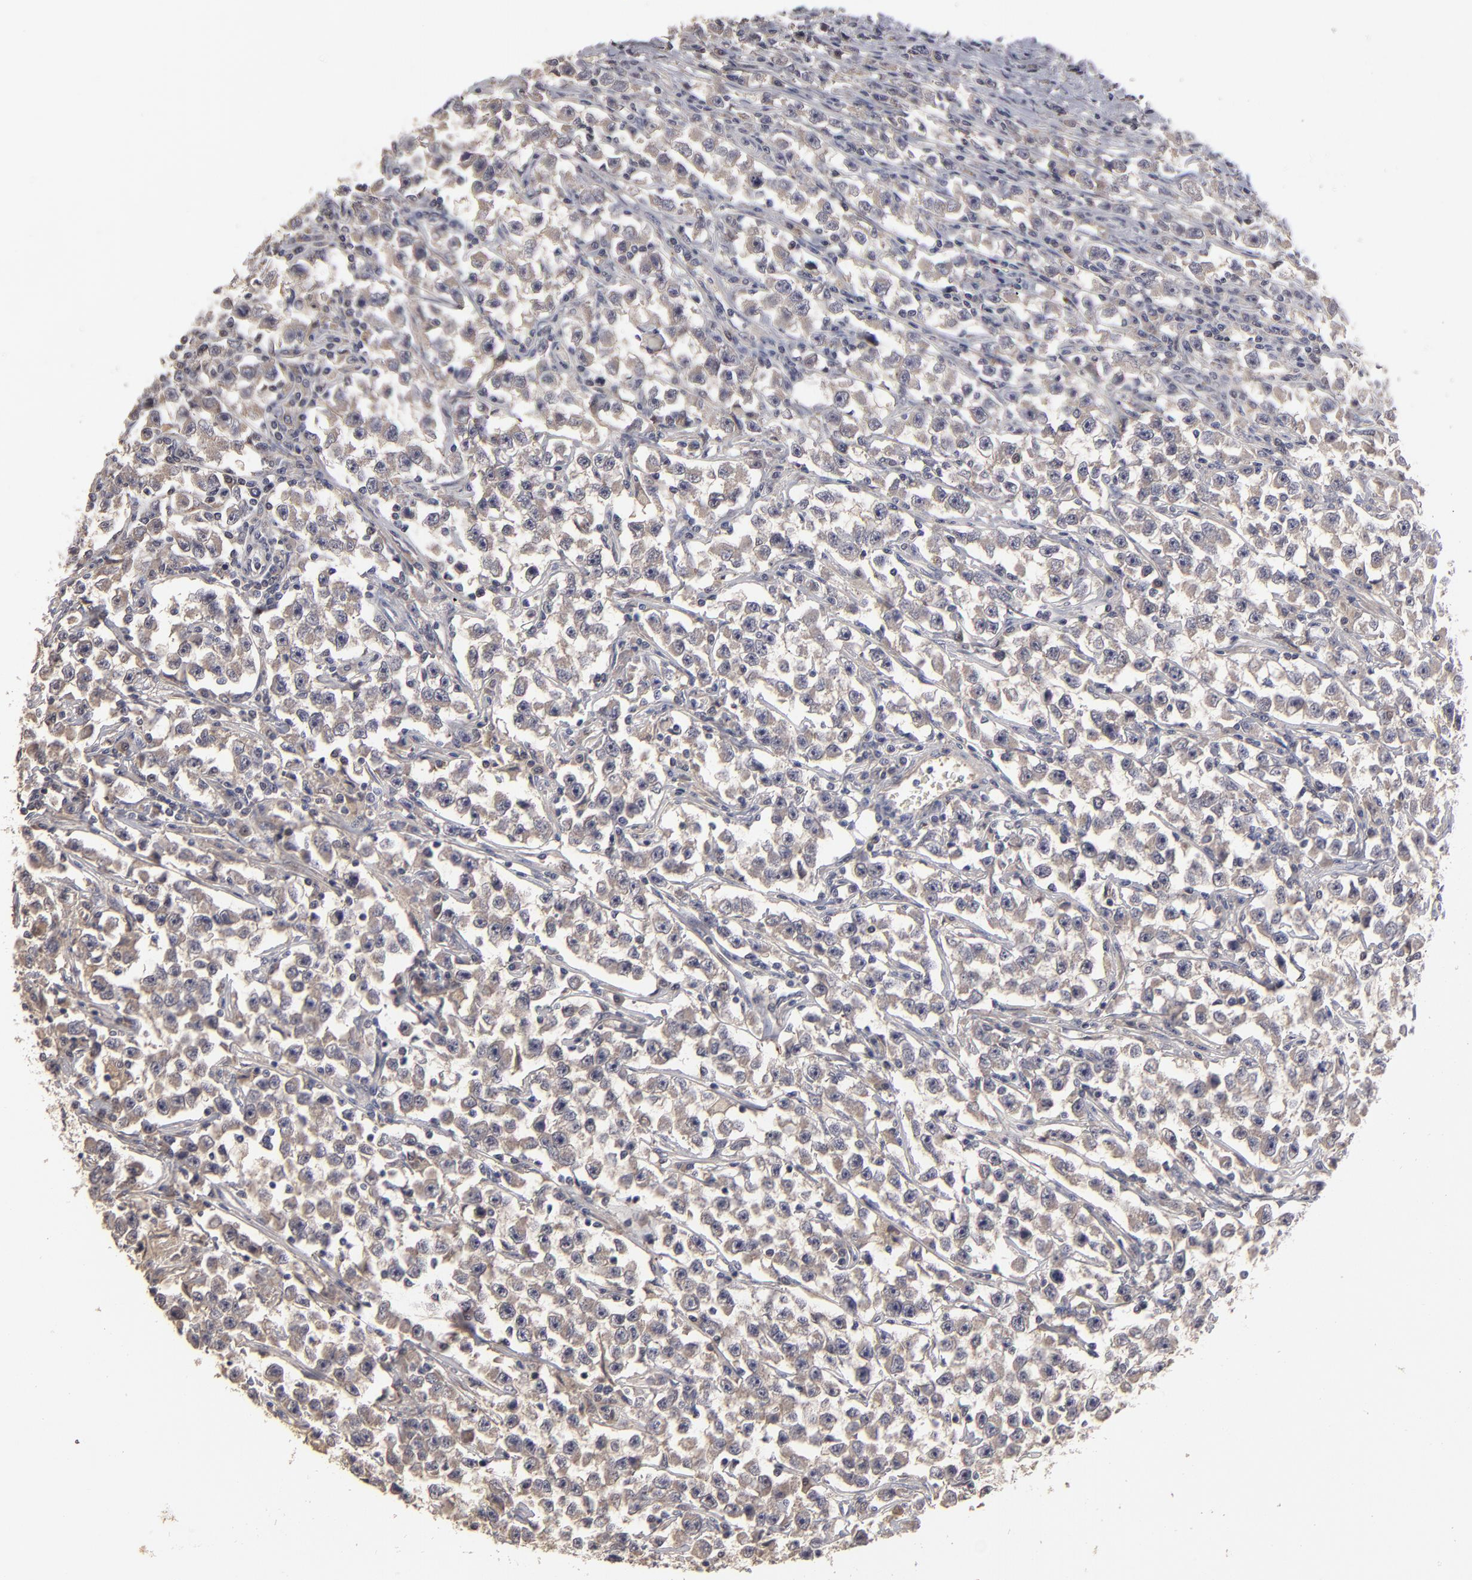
{"staining": {"intensity": "weak", "quantity": ">75%", "location": "cytoplasmic/membranous"}, "tissue": "testis cancer", "cell_type": "Tumor cells", "image_type": "cancer", "snomed": [{"axis": "morphology", "description": "Seminoma, NOS"}, {"axis": "topography", "description": "Testis"}], "caption": "A brown stain labels weak cytoplasmic/membranous positivity of a protein in human testis cancer (seminoma) tumor cells. Using DAB (brown) and hematoxylin (blue) stains, captured at high magnification using brightfield microscopy.", "gene": "GPM6B", "patient": {"sex": "male", "age": 33}}